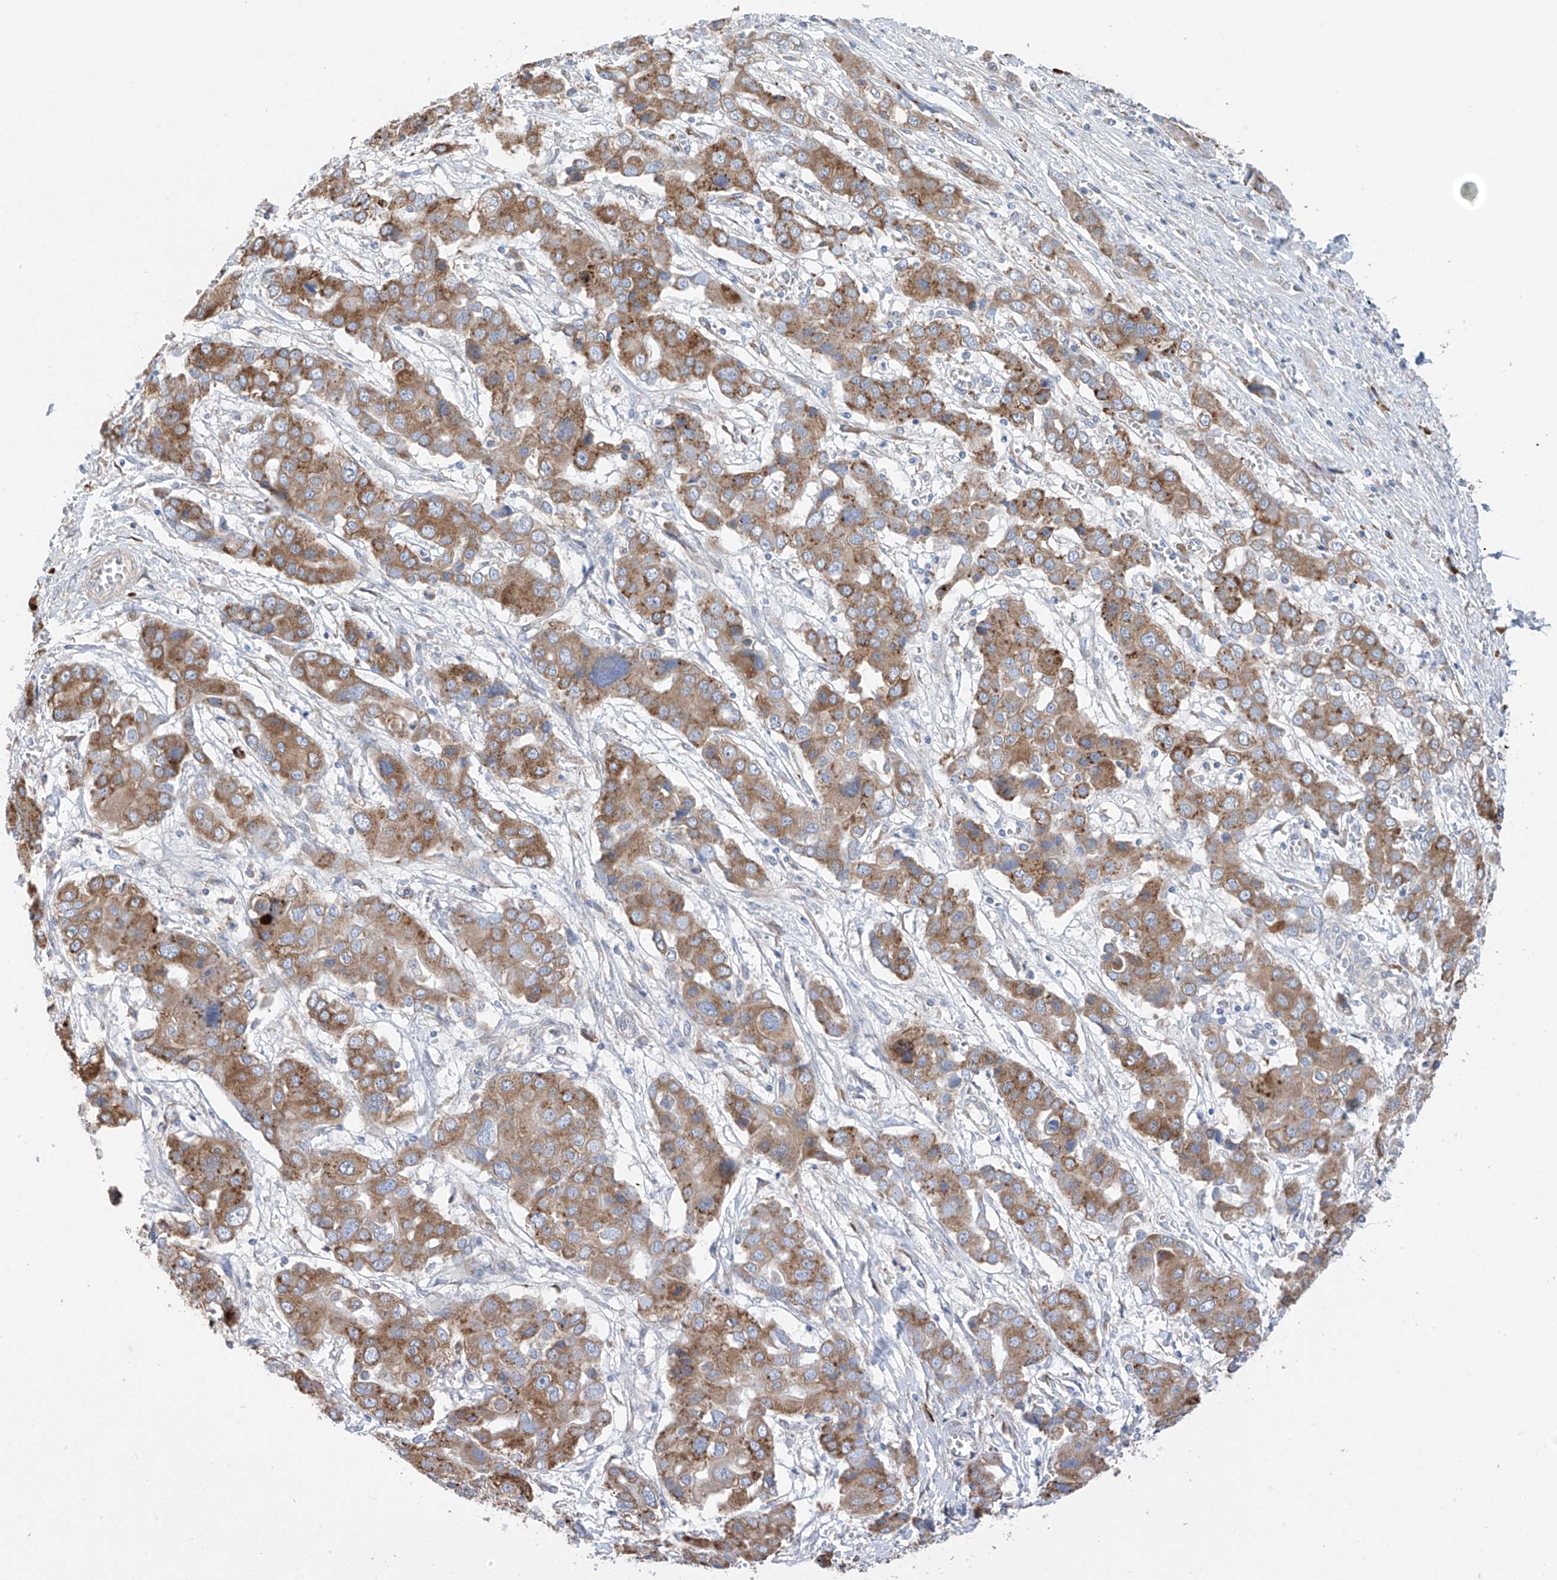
{"staining": {"intensity": "moderate", "quantity": ">75%", "location": "cytoplasmic/membranous"}, "tissue": "liver cancer", "cell_type": "Tumor cells", "image_type": "cancer", "snomed": [{"axis": "morphology", "description": "Cholangiocarcinoma"}, {"axis": "topography", "description": "Liver"}], "caption": "A micrograph showing moderate cytoplasmic/membranous positivity in approximately >75% of tumor cells in liver cancer (cholangiocarcinoma), as visualized by brown immunohistochemical staining.", "gene": "REC8", "patient": {"sex": "male", "age": 67}}